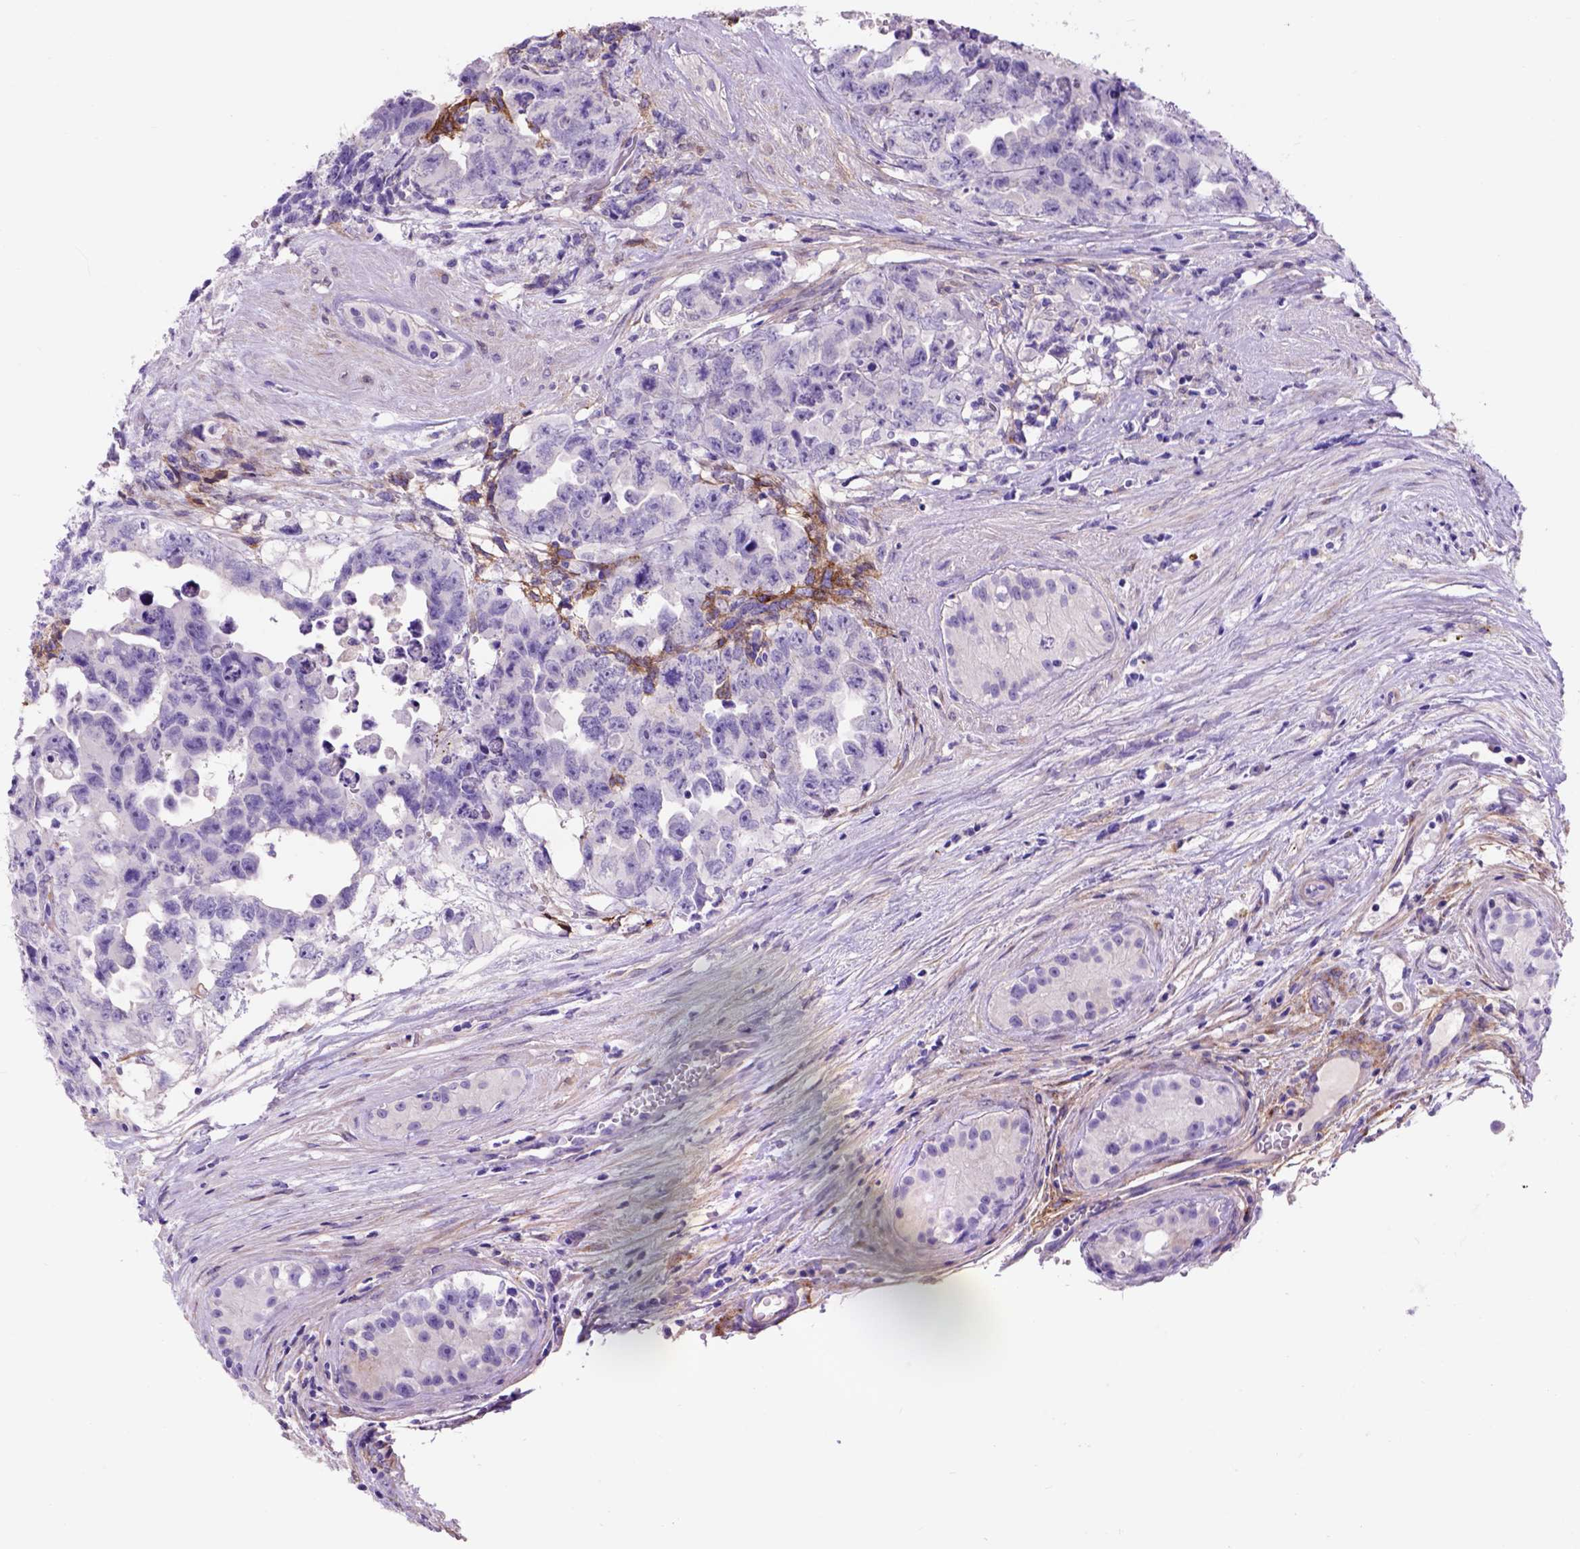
{"staining": {"intensity": "negative", "quantity": "none", "location": "none"}, "tissue": "testis cancer", "cell_type": "Tumor cells", "image_type": "cancer", "snomed": [{"axis": "morphology", "description": "Carcinoma, Embryonal, NOS"}, {"axis": "topography", "description": "Testis"}], "caption": "Tumor cells show no significant expression in testis cancer (embryonal carcinoma).", "gene": "EGFR", "patient": {"sex": "male", "age": 24}}